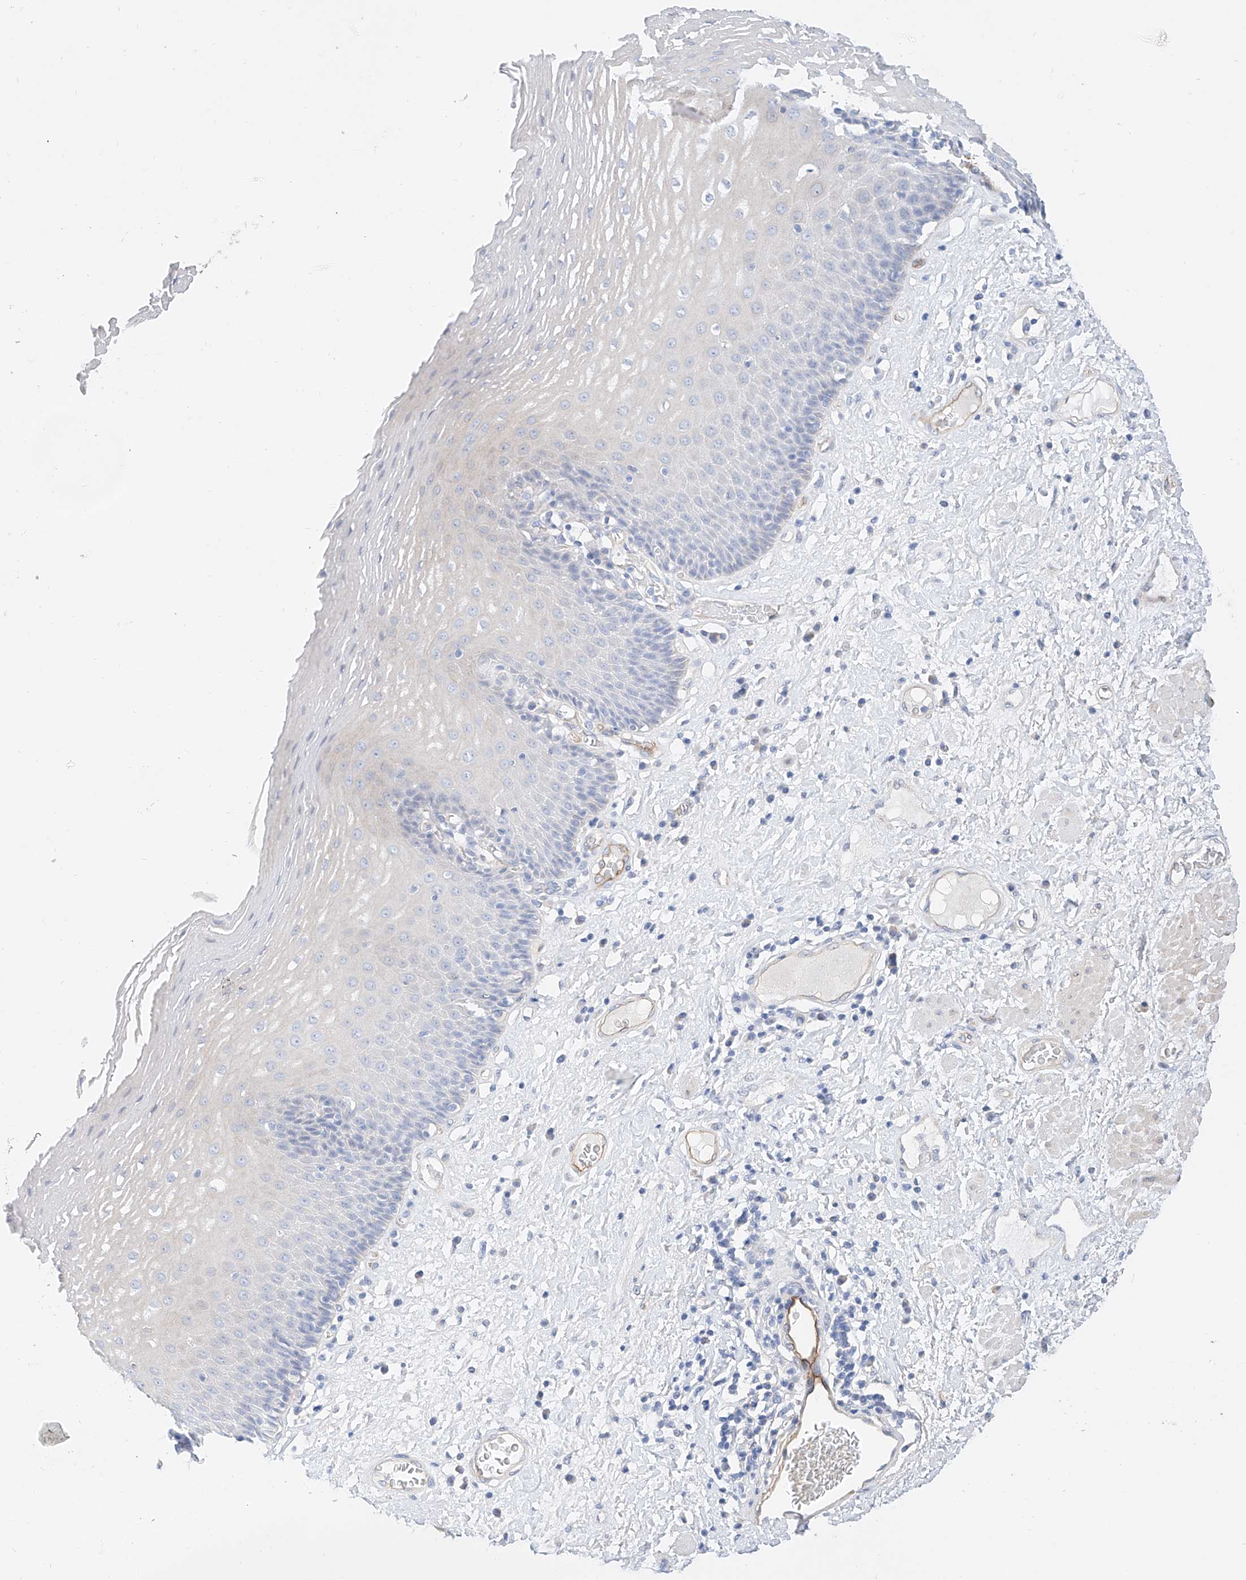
{"staining": {"intensity": "negative", "quantity": "none", "location": "none"}, "tissue": "esophagus", "cell_type": "Squamous epithelial cells", "image_type": "normal", "snomed": [{"axis": "morphology", "description": "Normal tissue, NOS"}, {"axis": "morphology", "description": "Adenocarcinoma, NOS"}, {"axis": "topography", "description": "Esophagus"}], "caption": "This is an IHC image of benign esophagus. There is no staining in squamous epithelial cells.", "gene": "SBSPON", "patient": {"sex": "male", "age": 62}}